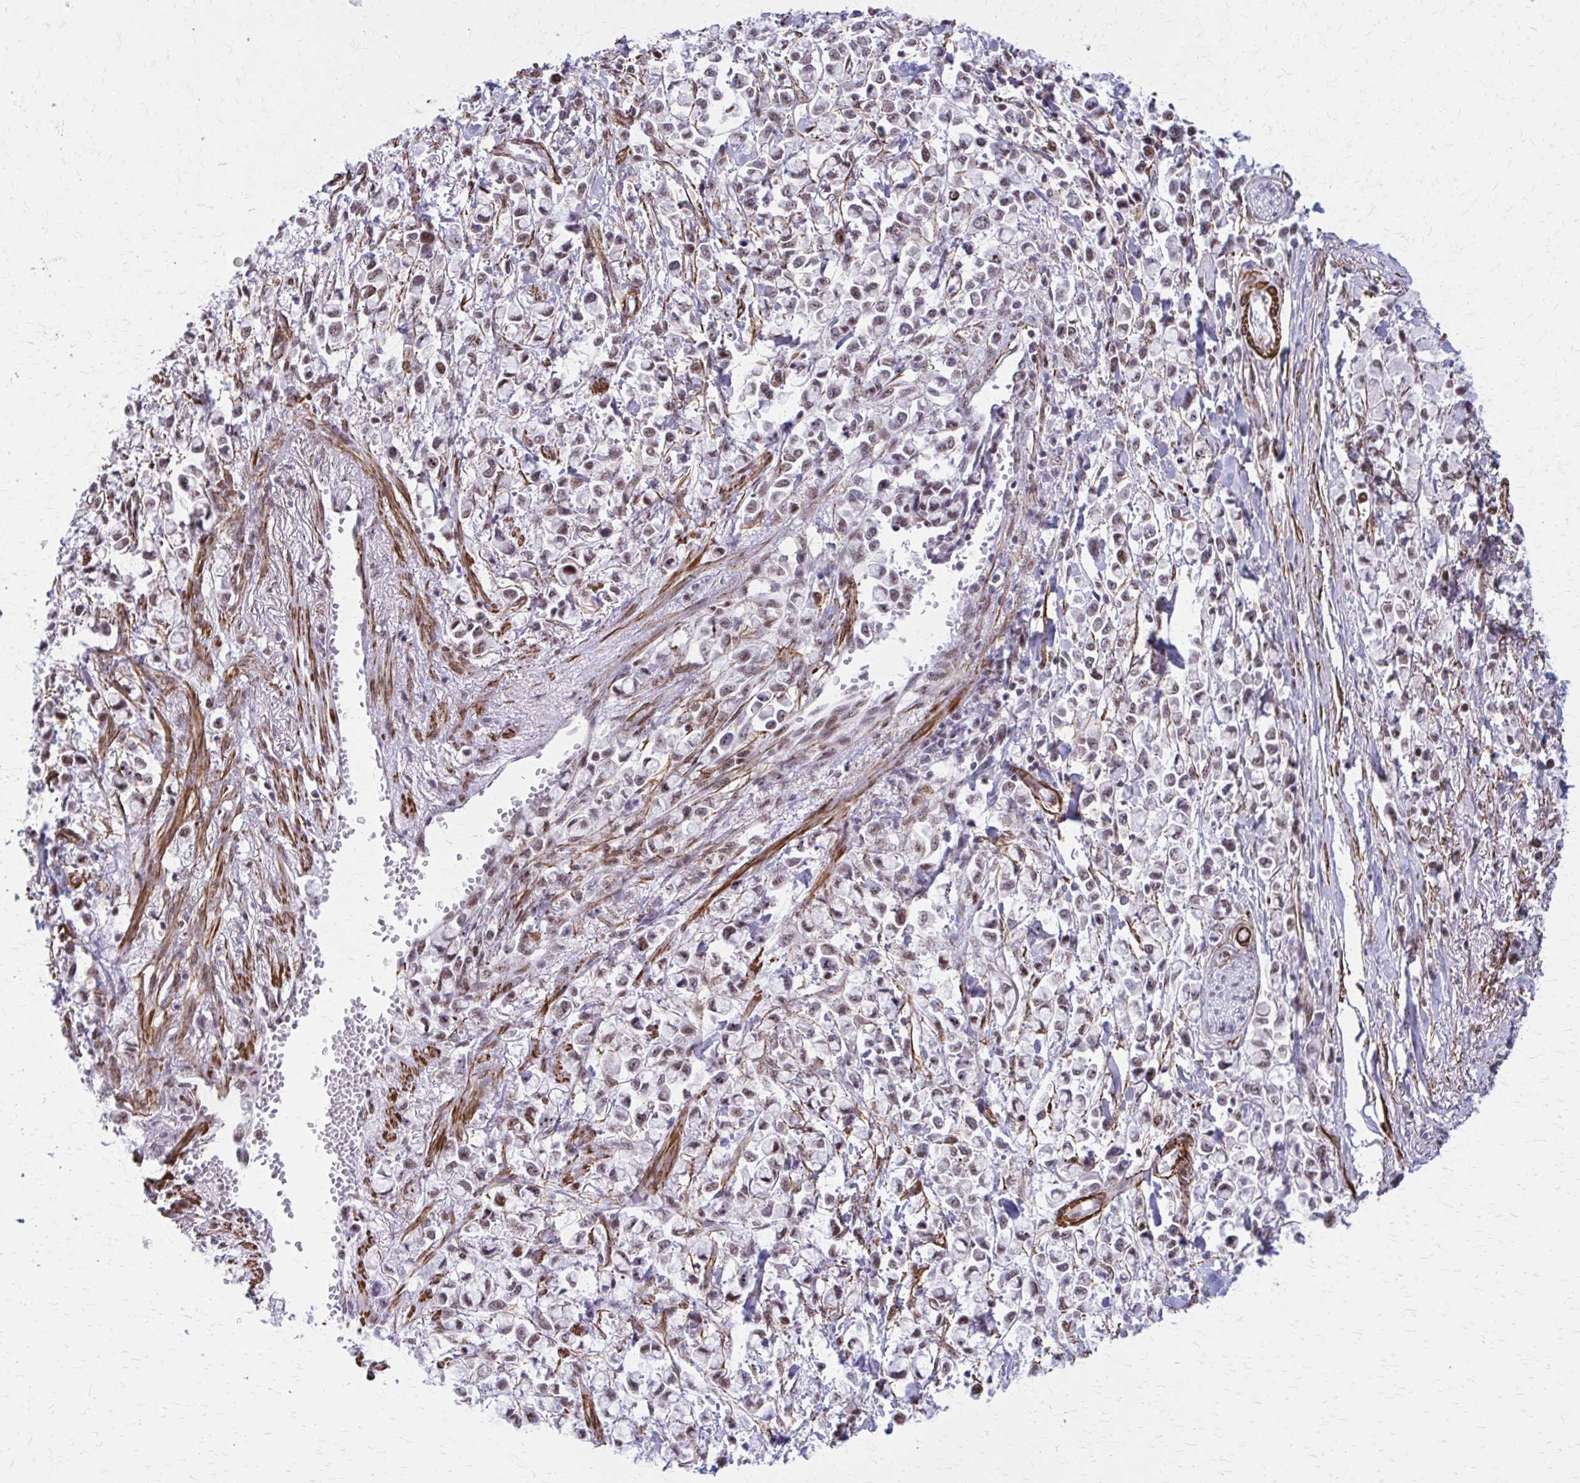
{"staining": {"intensity": "moderate", "quantity": "25%-75%", "location": "nuclear"}, "tissue": "stomach cancer", "cell_type": "Tumor cells", "image_type": "cancer", "snomed": [{"axis": "morphology", "description": "Adenocarcinoma, NOS"}, {"axis": "topography", "description": "Stomach"}], "caption": "Moderate nuclear staining for a protein is identified in about 25%-75% of tumor cells of stomach cancer using IHC.", "gene": "NRBF2", "patient": {"sex": "female", "age": 81}}